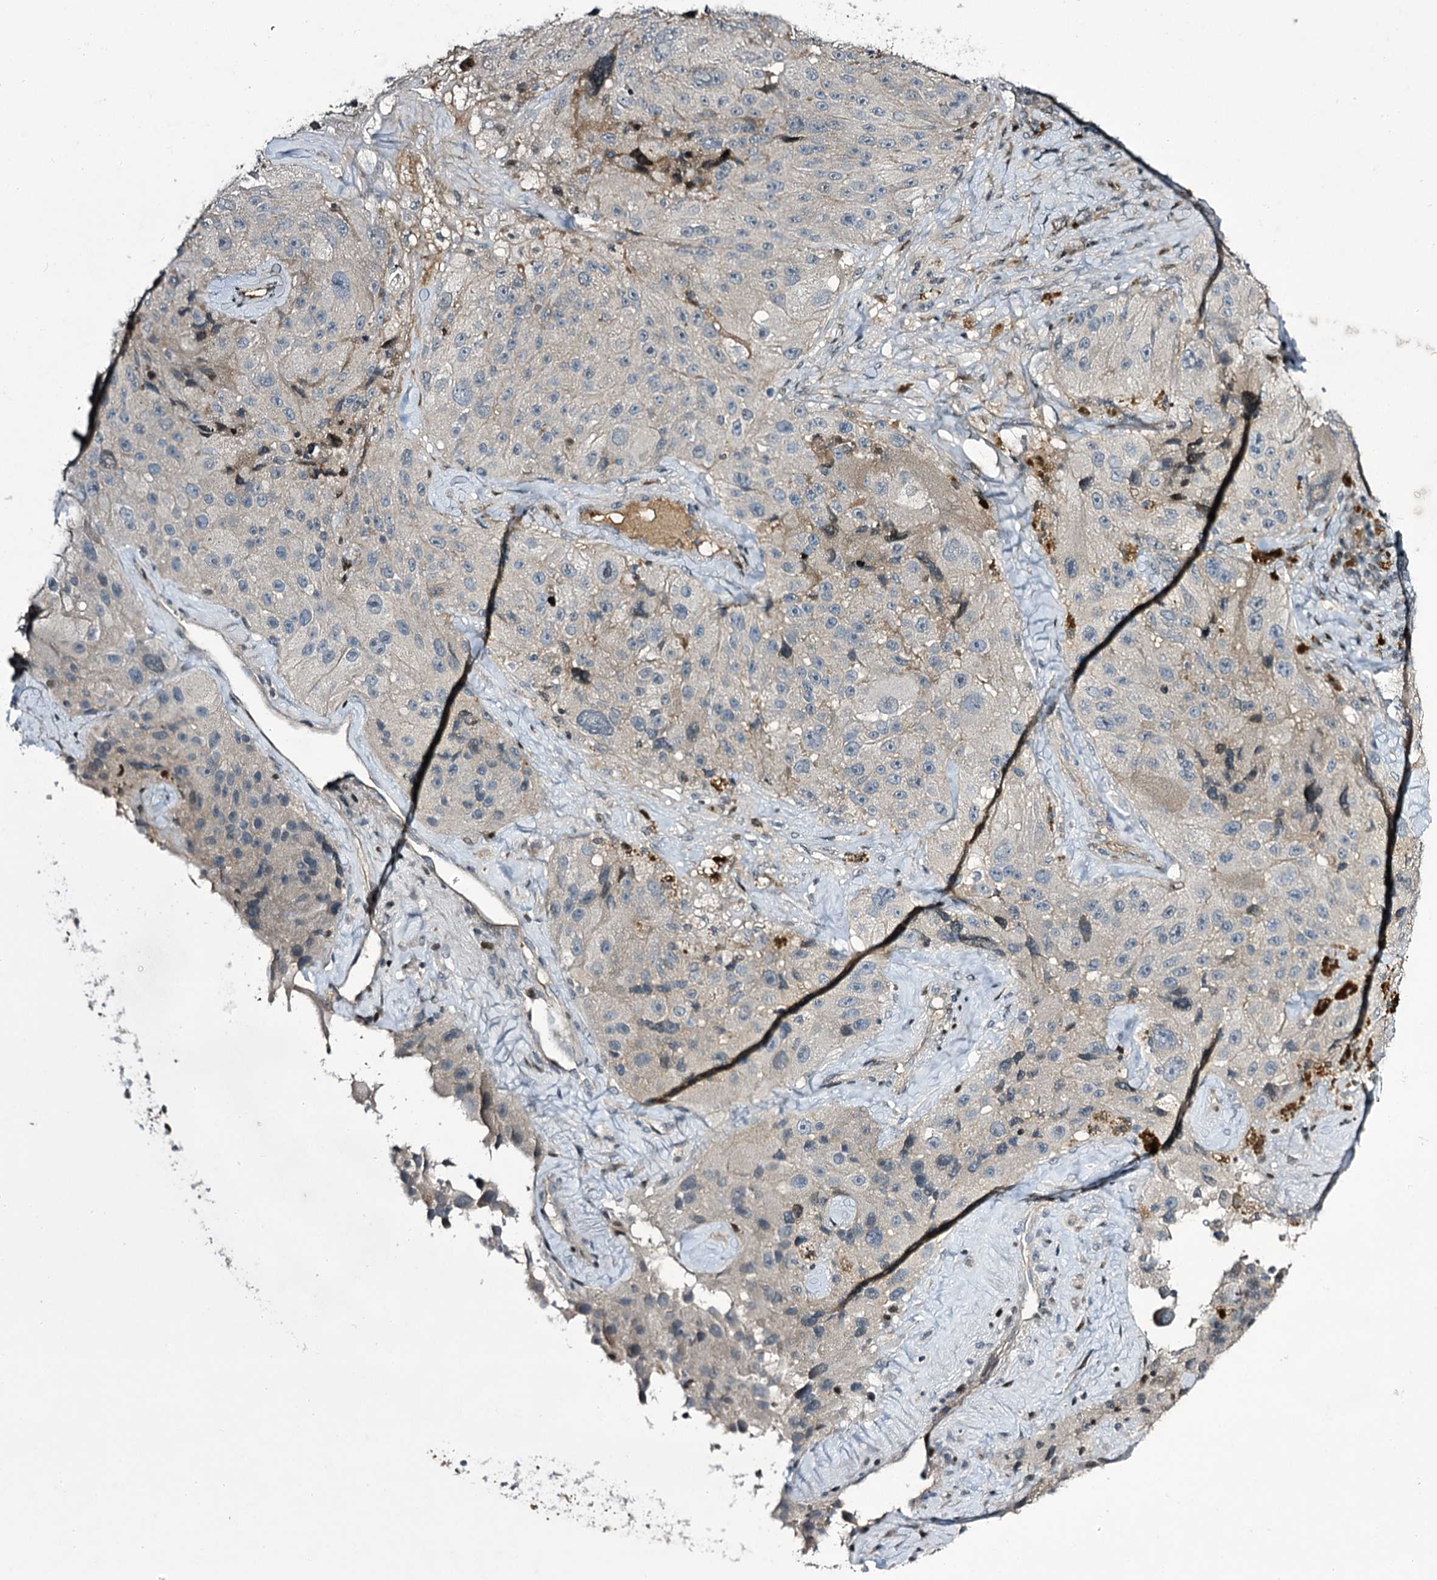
{"staining": {"intensity": "negative", "quantity": "none", "location": "none"}, "tissue": "melanoma", "cell_type": "Tumor cells", "image_type": "cancer", "snomed": [{"axis": "morphology", "description": "Malignant melanoma, Metastatic site"}, {"axis": "topography", "description": "Lymph node"}], "caption": "IHC image of human melanoma stained for a protein (brown), which exhibits no expression in tumor cells.", "gene": "ITFG2", "patient": {"sex": "male", "age": 62}}